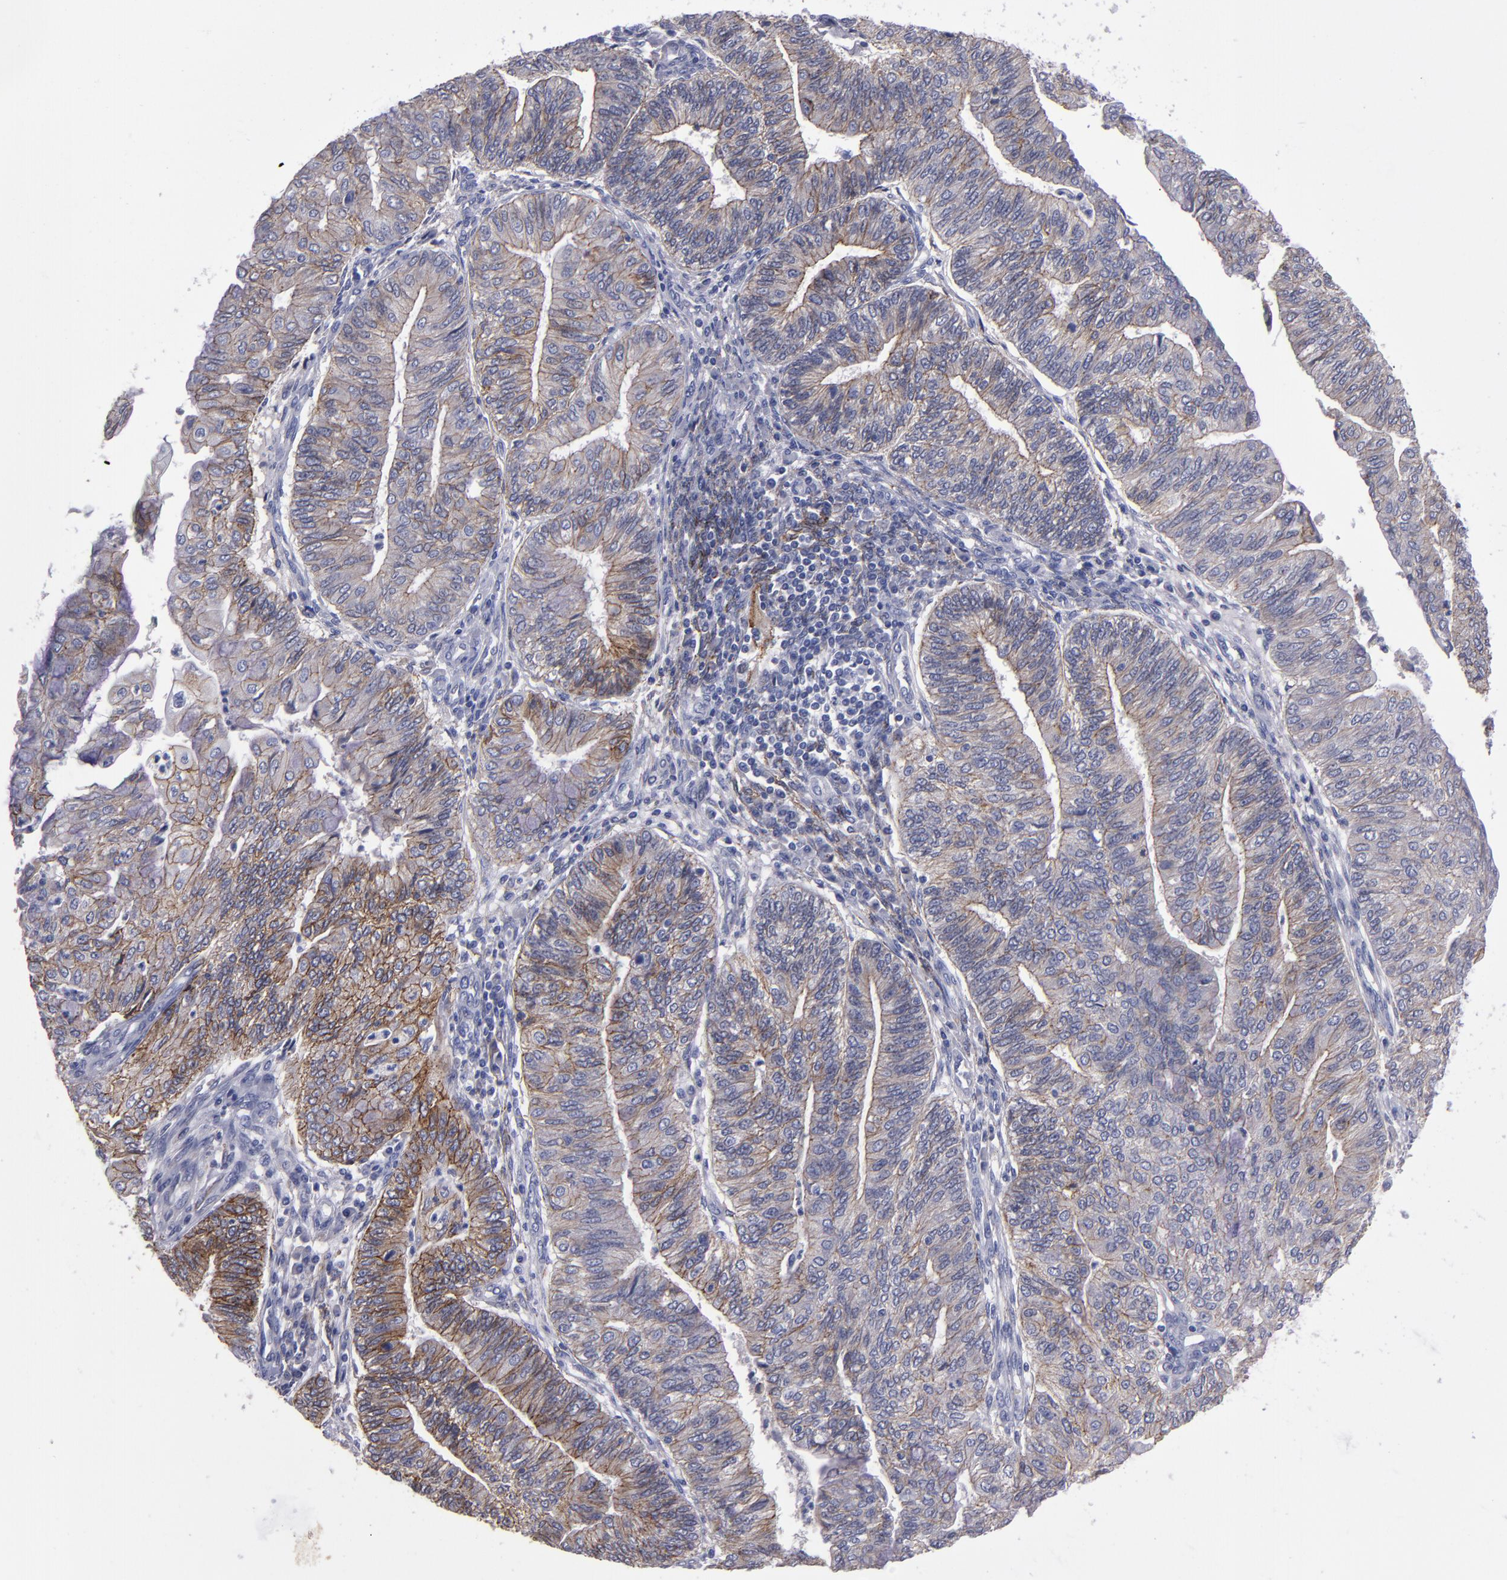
{"staining": {"intensity": "moderate", "quantity": ">75%", "location": "cytoplasmic/membranous"}, "tissue": "endometrial cancer", "cell_type": "Tumor cells", "image_type": "cancer", "snomed": [{"axis": "morphology", "description": "Adenocarcinoma, NOS"}, {"axis": "topography", "description": "Endometrium"}], "caption": "Immunohistochemistry image of human endometrial cancer stained for a protein (brown), which shows medium levels of moderate cytoplasmic/membranous staining in about >75% of tumor cells.", "gene": "CDH3", "patient": {"sex": "female", "age": 59}}